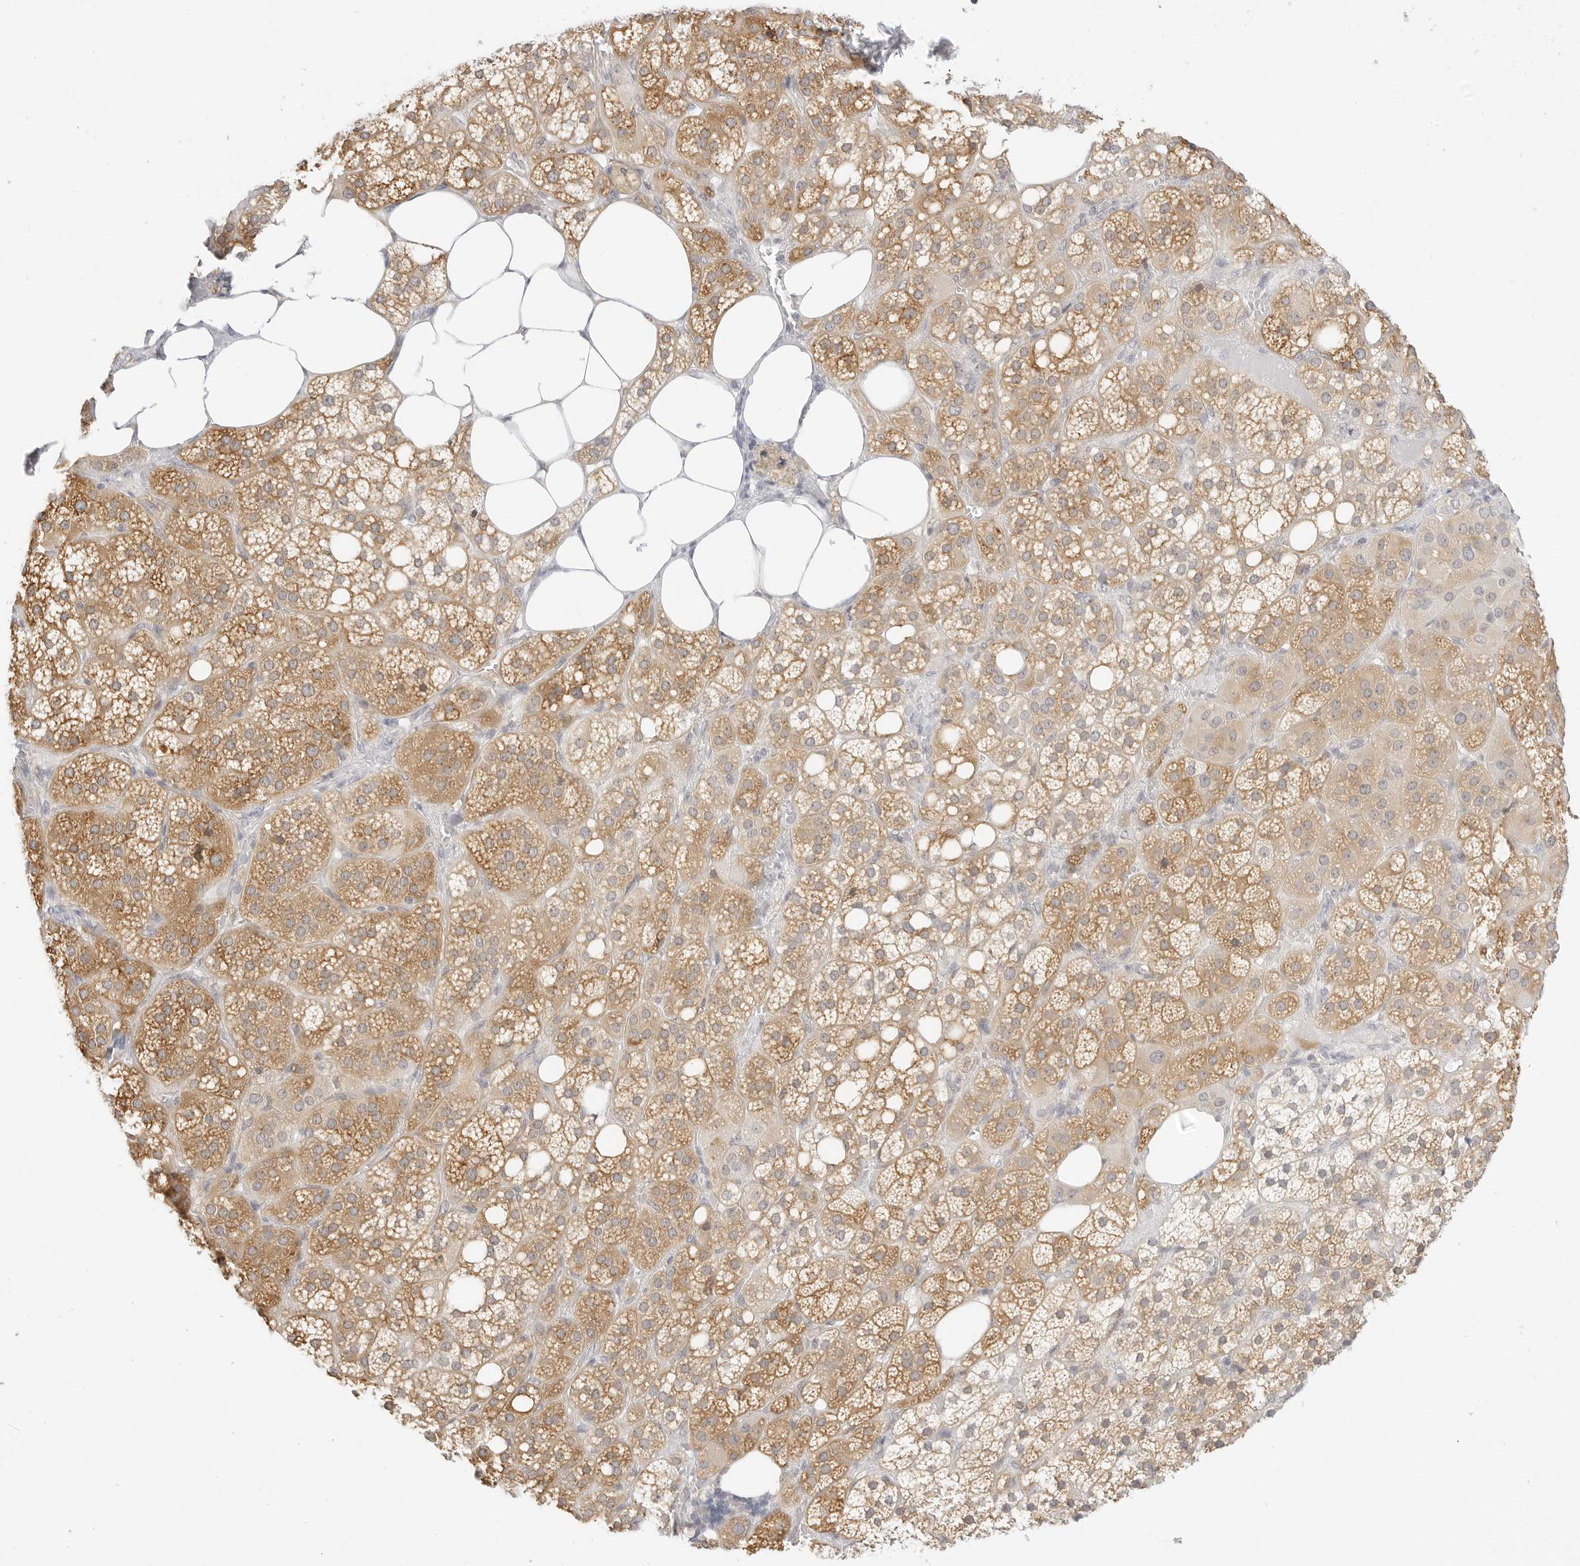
{"staining": {"intensity": "moderate", "quantity": ">75%", "location": "cytoplasmic/membranous"}, "tissue": "adrenal gland", "cell_type": "Glandular cells", "image_type": "normal", "snomed": [{"axis": "morphology", "description": "Normal tissue, NOS"}, {"axis": "topography", "description": "Adrenal gland"}], "caption": "Protein expression analysis of normal human adrenal gland reveals moderate cytoplasmic/membranous positivity in approximately >75% of glandular cells. Immunohistochemistry stains the protein of interest in brown and the nuclei are stained blue.", "gene": "THEM4", "patient": {"sex": "female", "age": 59}}